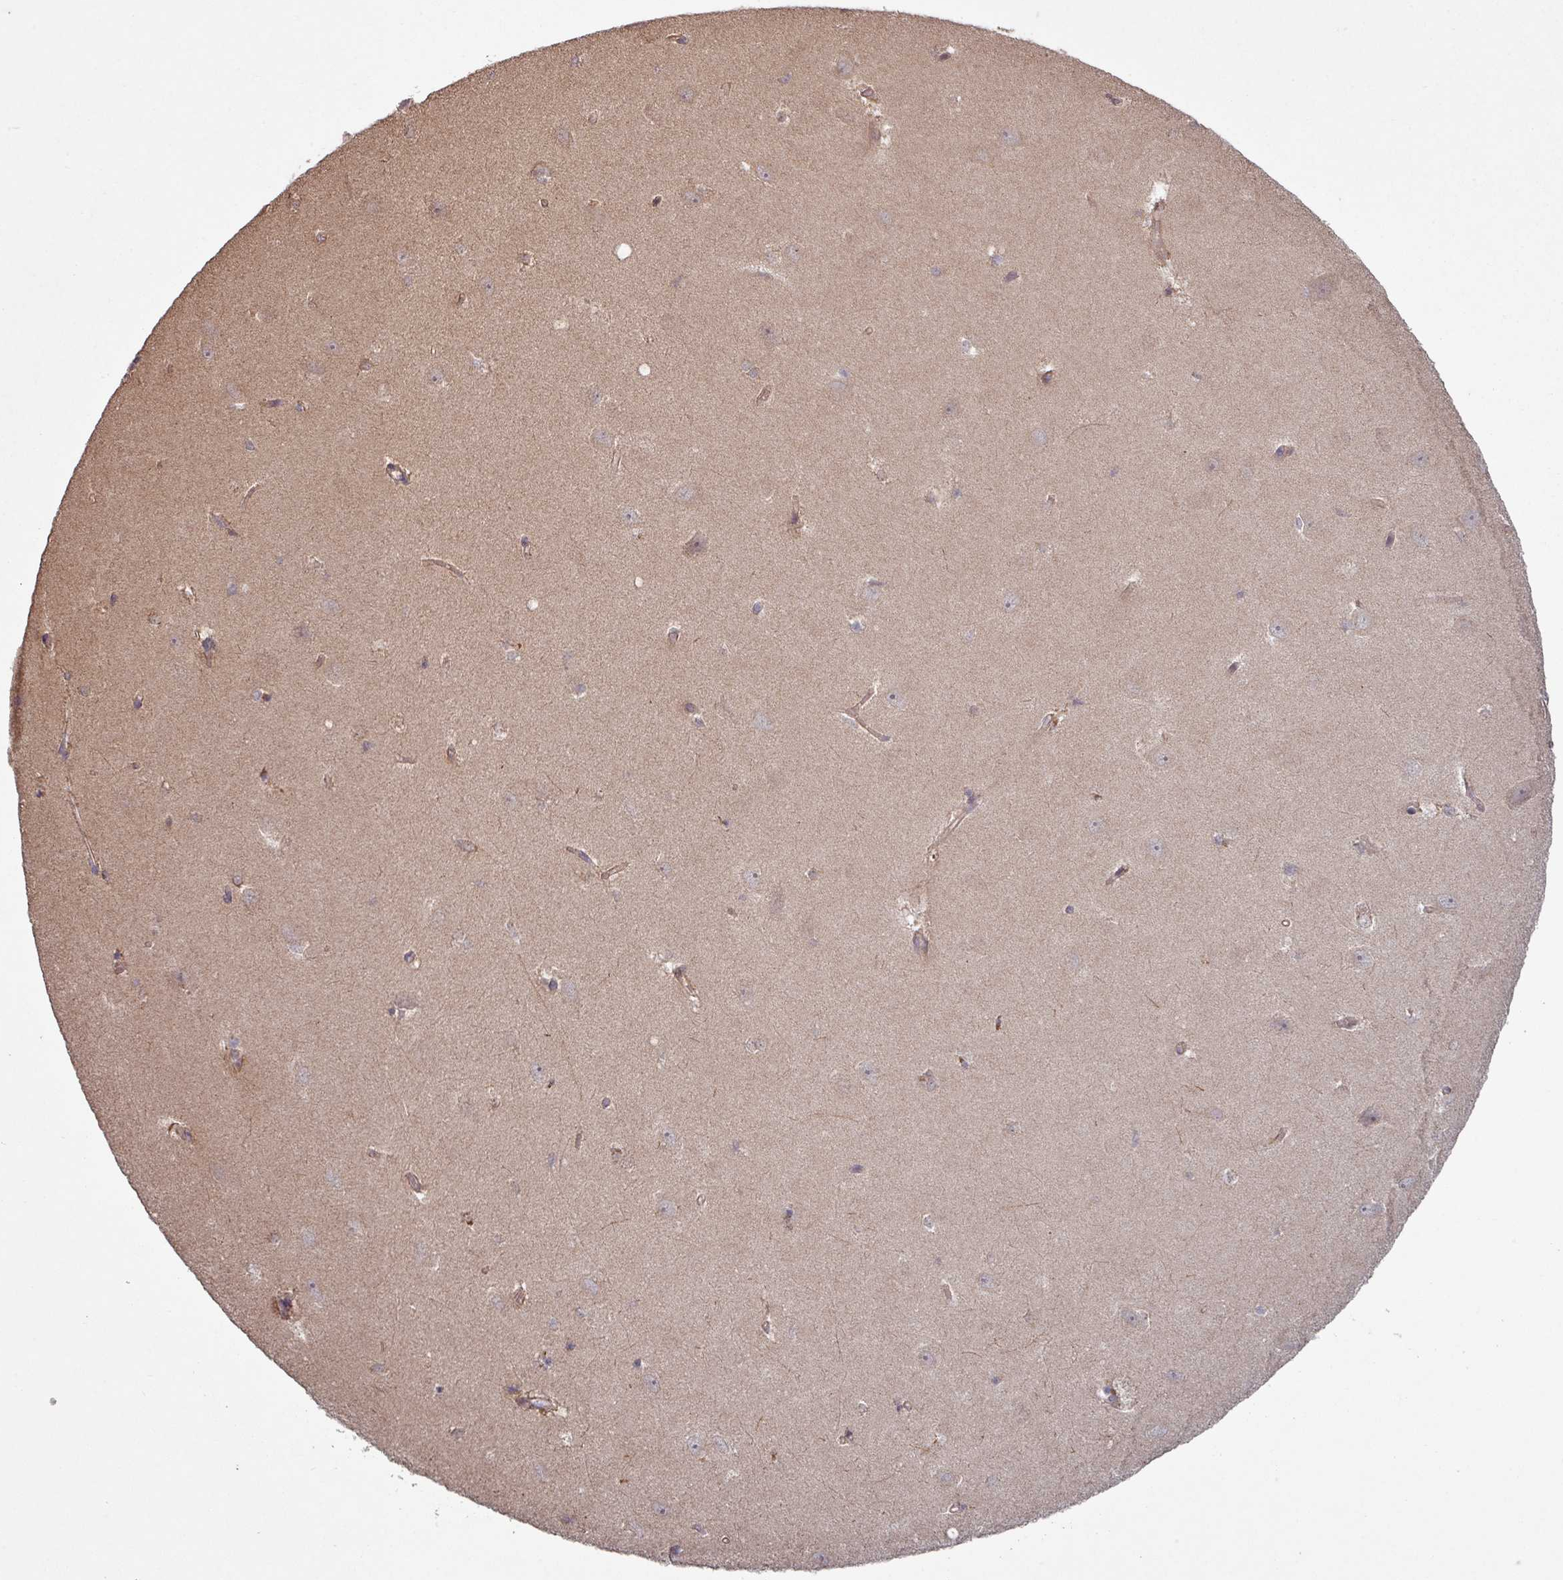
{"staining": {"intensity": "moderate", "quantity": "<25%", "location": "cytoplasmic/membranous,nuclear"}, "tissue": "hippocampus", "cell_type": "Glial cells", "image_type": "normal", "snomed": [{"axis": "morphology", "description": "Normal tissue, NOS"}, {"axis": "topography", "description": "Hippocampus"}], "caption": "A histopathology image of human hippocampus stained for a protein displays moderate cytoplasmic/membranous,nuclear brown staining in glial cells. The staining was performed using DAB (3,3'-diaminobenzidine), with brown indicating positive protein expression. Nuclei are stained blue with hematoxylin.", "gene": "TRABD2A", "patient": {"sex": "female", "age": 64}}